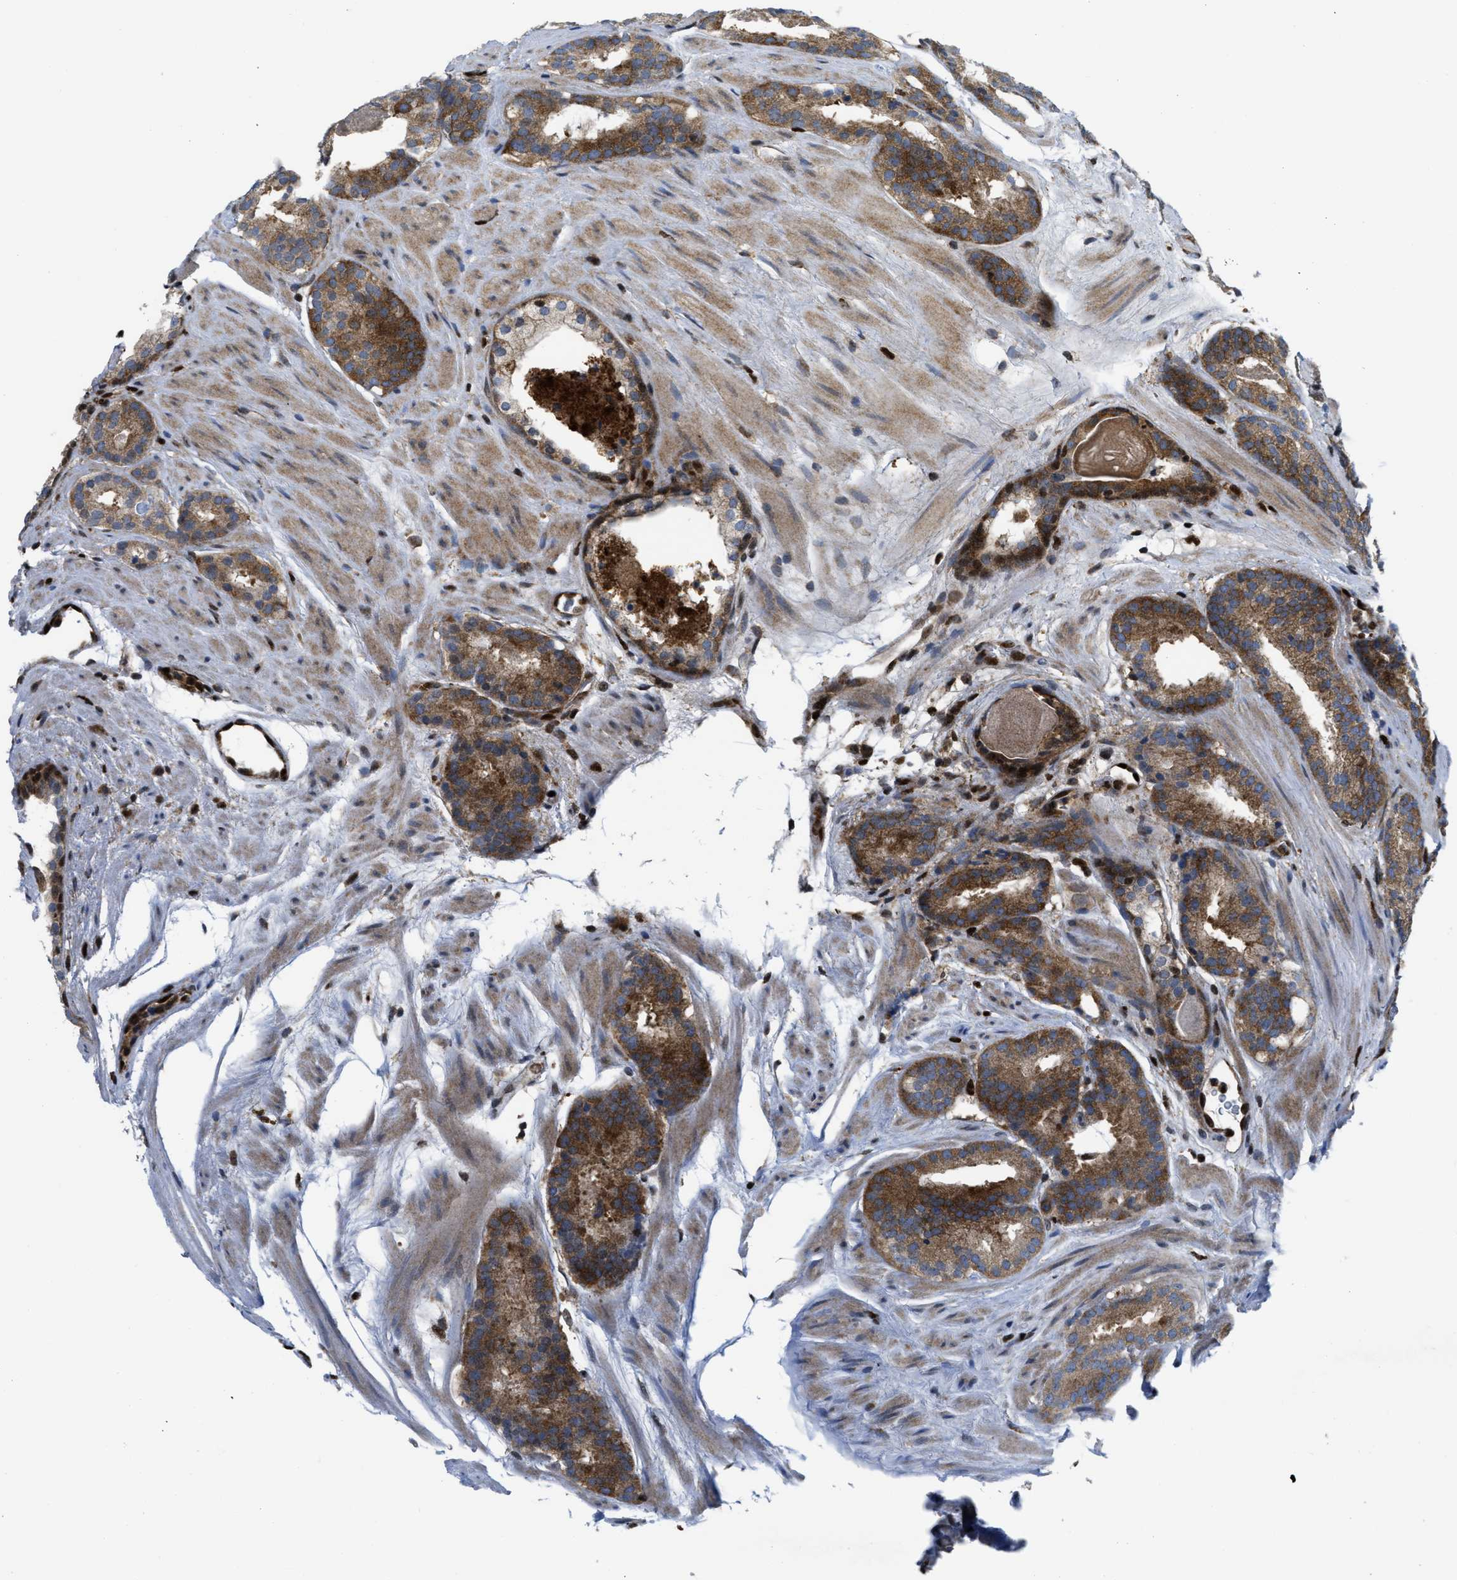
{"staining": {"intensity": "strong", "quantity": ">75%", "location": "cytoplasmic/membranous"}, "tissue": "prostate cancer", "cell_type": "Tumor cells", "image_type": "cancer", "snomed": [{"axis": "morphology", "description": "Adenocarcinoma, Low grade"}, {"axis": "topography", "description": "Prostate"}], "caption": "Prostate cancer (low-grade adenocarcinoma) stained for a protein (brown) demonstrates strong cytoplasmic/membranous positive positivity in approximately >75% of tumor cells.", "gene": "PPP2CB", "patient": {"sex": "male", "age": 69}}